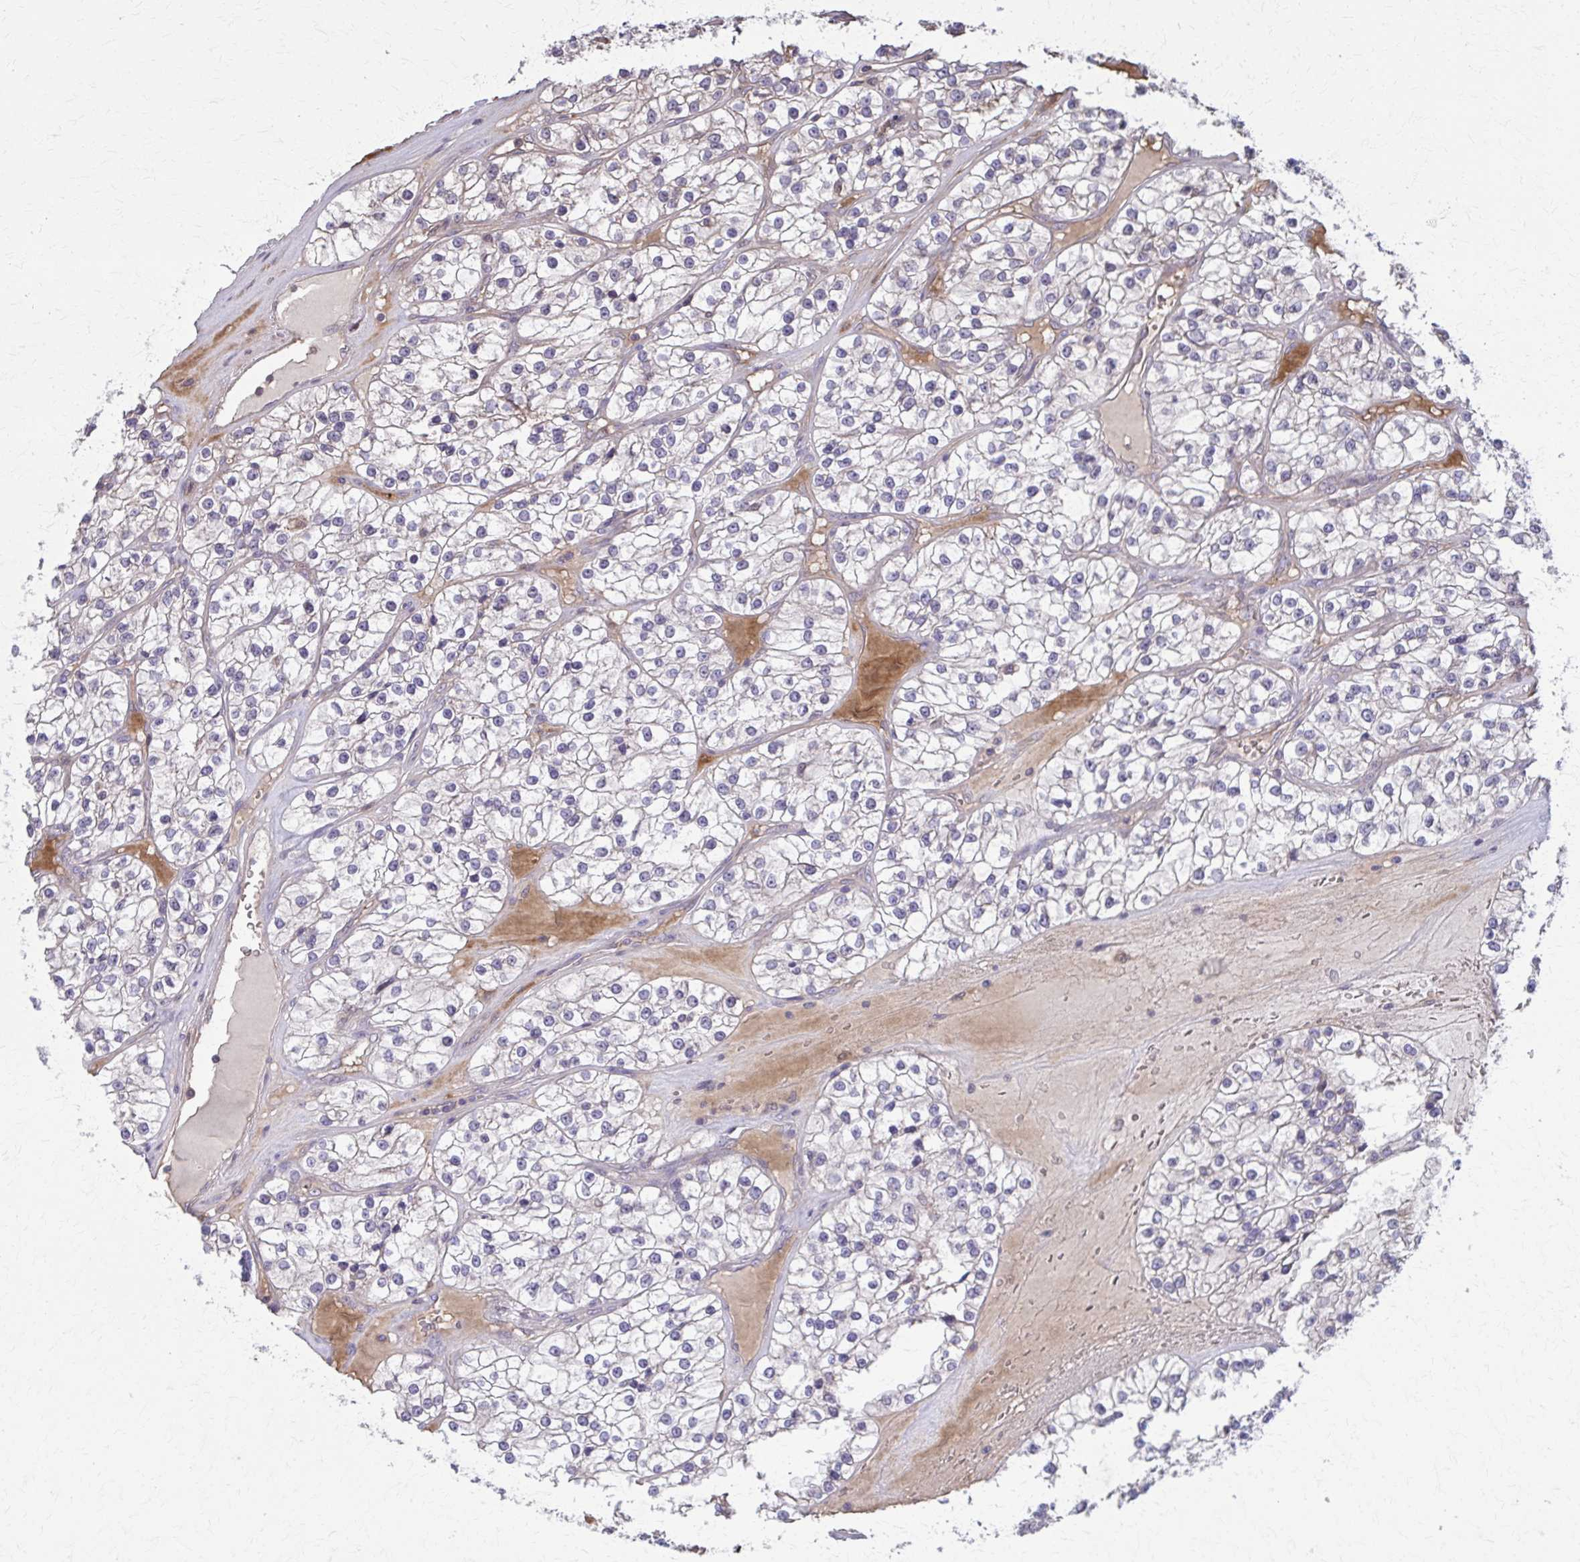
{"staining": {"intensity": "negative", "quantity": "none", "location": "none"}, "tissue": "renal cancer", "cell_type": "Tumor cells", "image_type": "cancer", "snomed": [{"axis": "morphology", "description": "Adenocarcinoma, NOS"}, {"axis": "topography", "description": "Kidney"}], "caption": "A histopathology image of human renal cancer (adenocarcinoma) is negative for staining in tumor cells.", "gene": "NRBF2", "patient": {"sex": "female", "age": 57}}